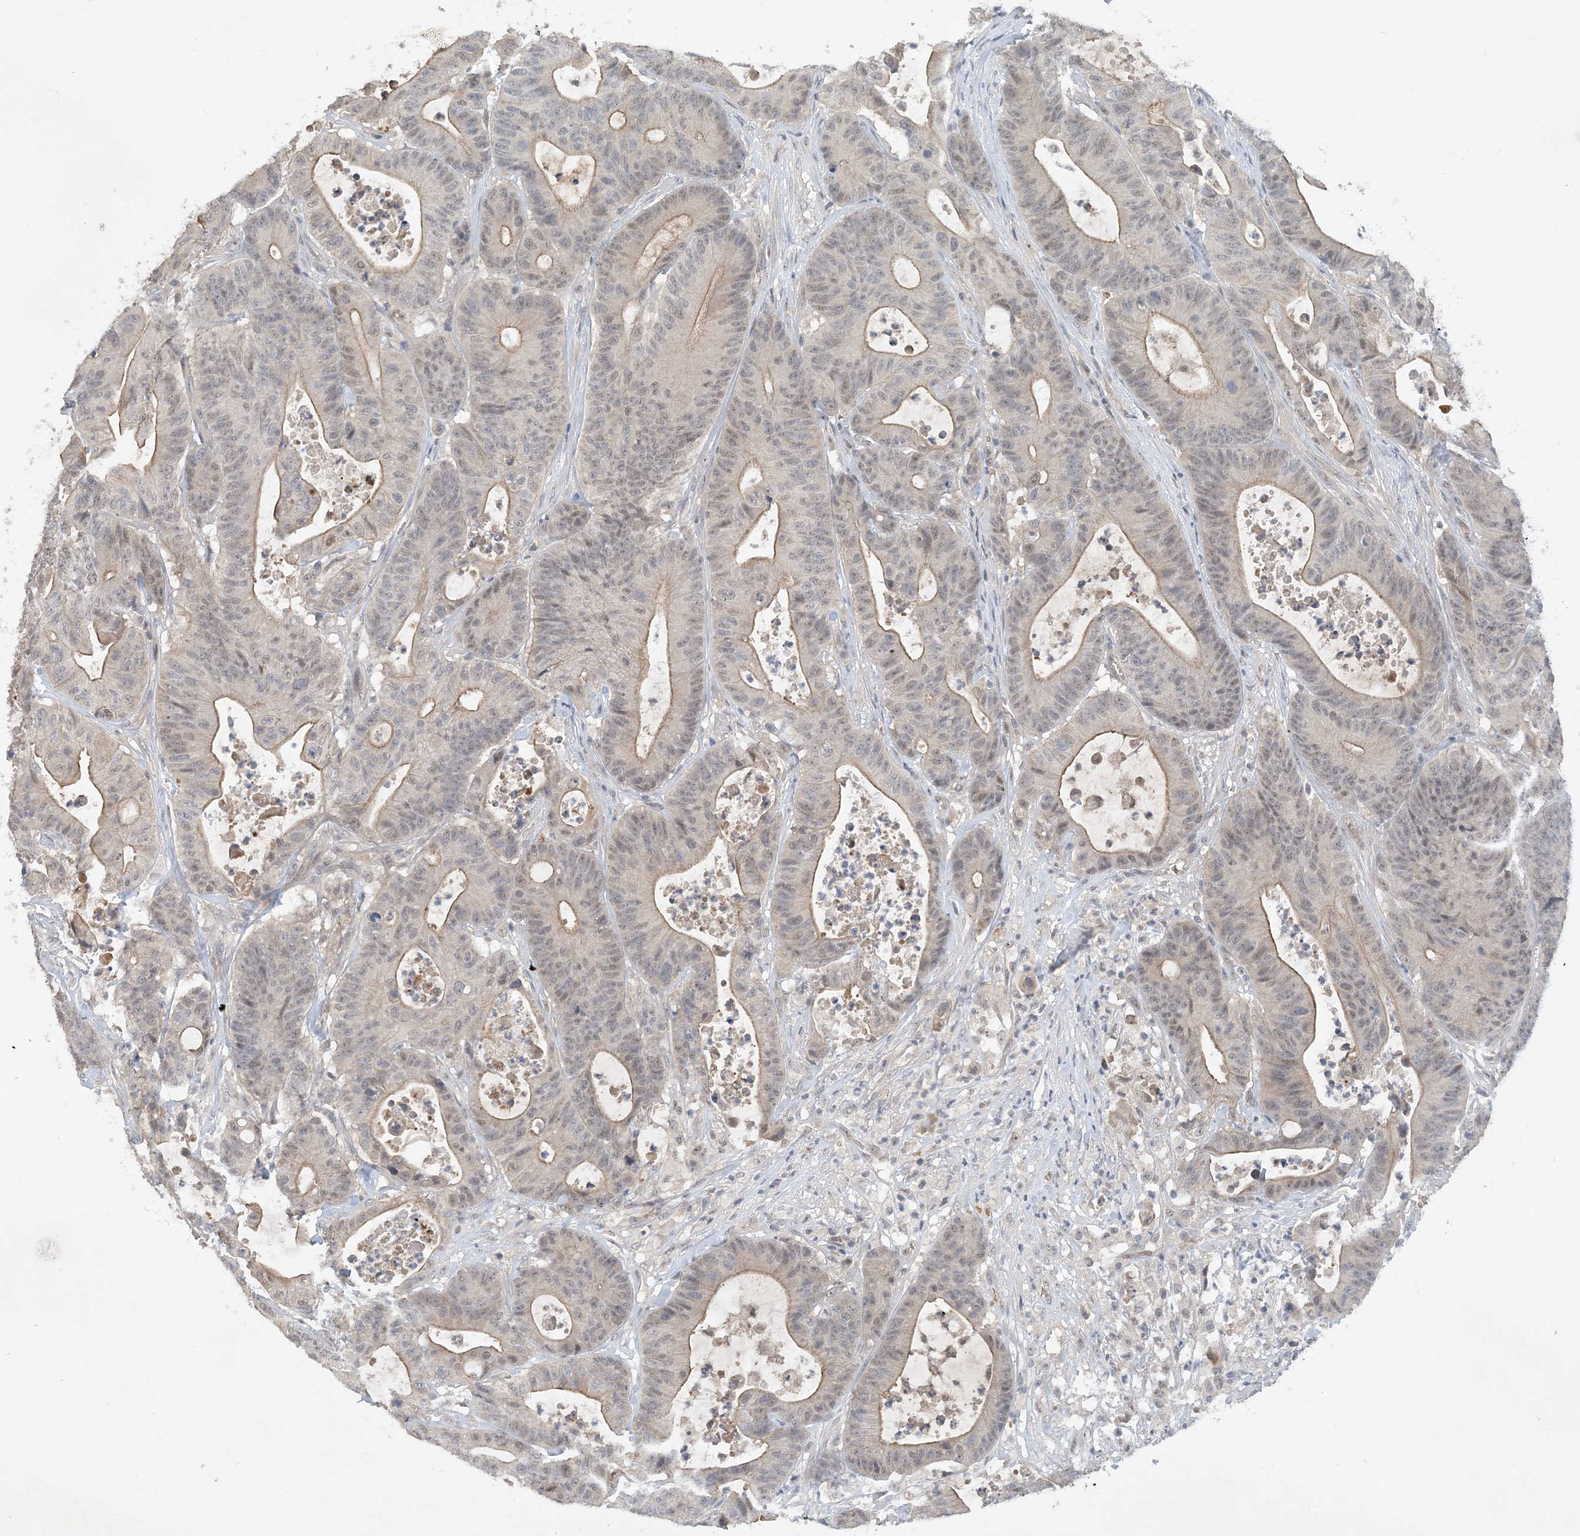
{"staining": {"intensity": "weak", "quantity": "25%-75%", "location": "cytoplasmic/membranous,nuclear"}, "tissue": "colorectal cancer", "cell_type": "Tumor cells", "image_type": "cancer", "snomed": [{"axis": "morphology", "description": "Adenocarcinoma, NOS"}, {"axis": "topography", "description": "Colon"}], "caption": "Immunohistochemical staining of human colorectal cancer (adenocarcinoma) reveals low levels of weak cytoplasmic/membranous and nuclear protein expression in approximately 25%-75% of tumor cells. (DAB (3,3'-diaminobenzidine) = brown stain, brightfield microscopy at high magnification).", "gene": "UBE2E1", "patient": {"sex": "female", "age": 84}}